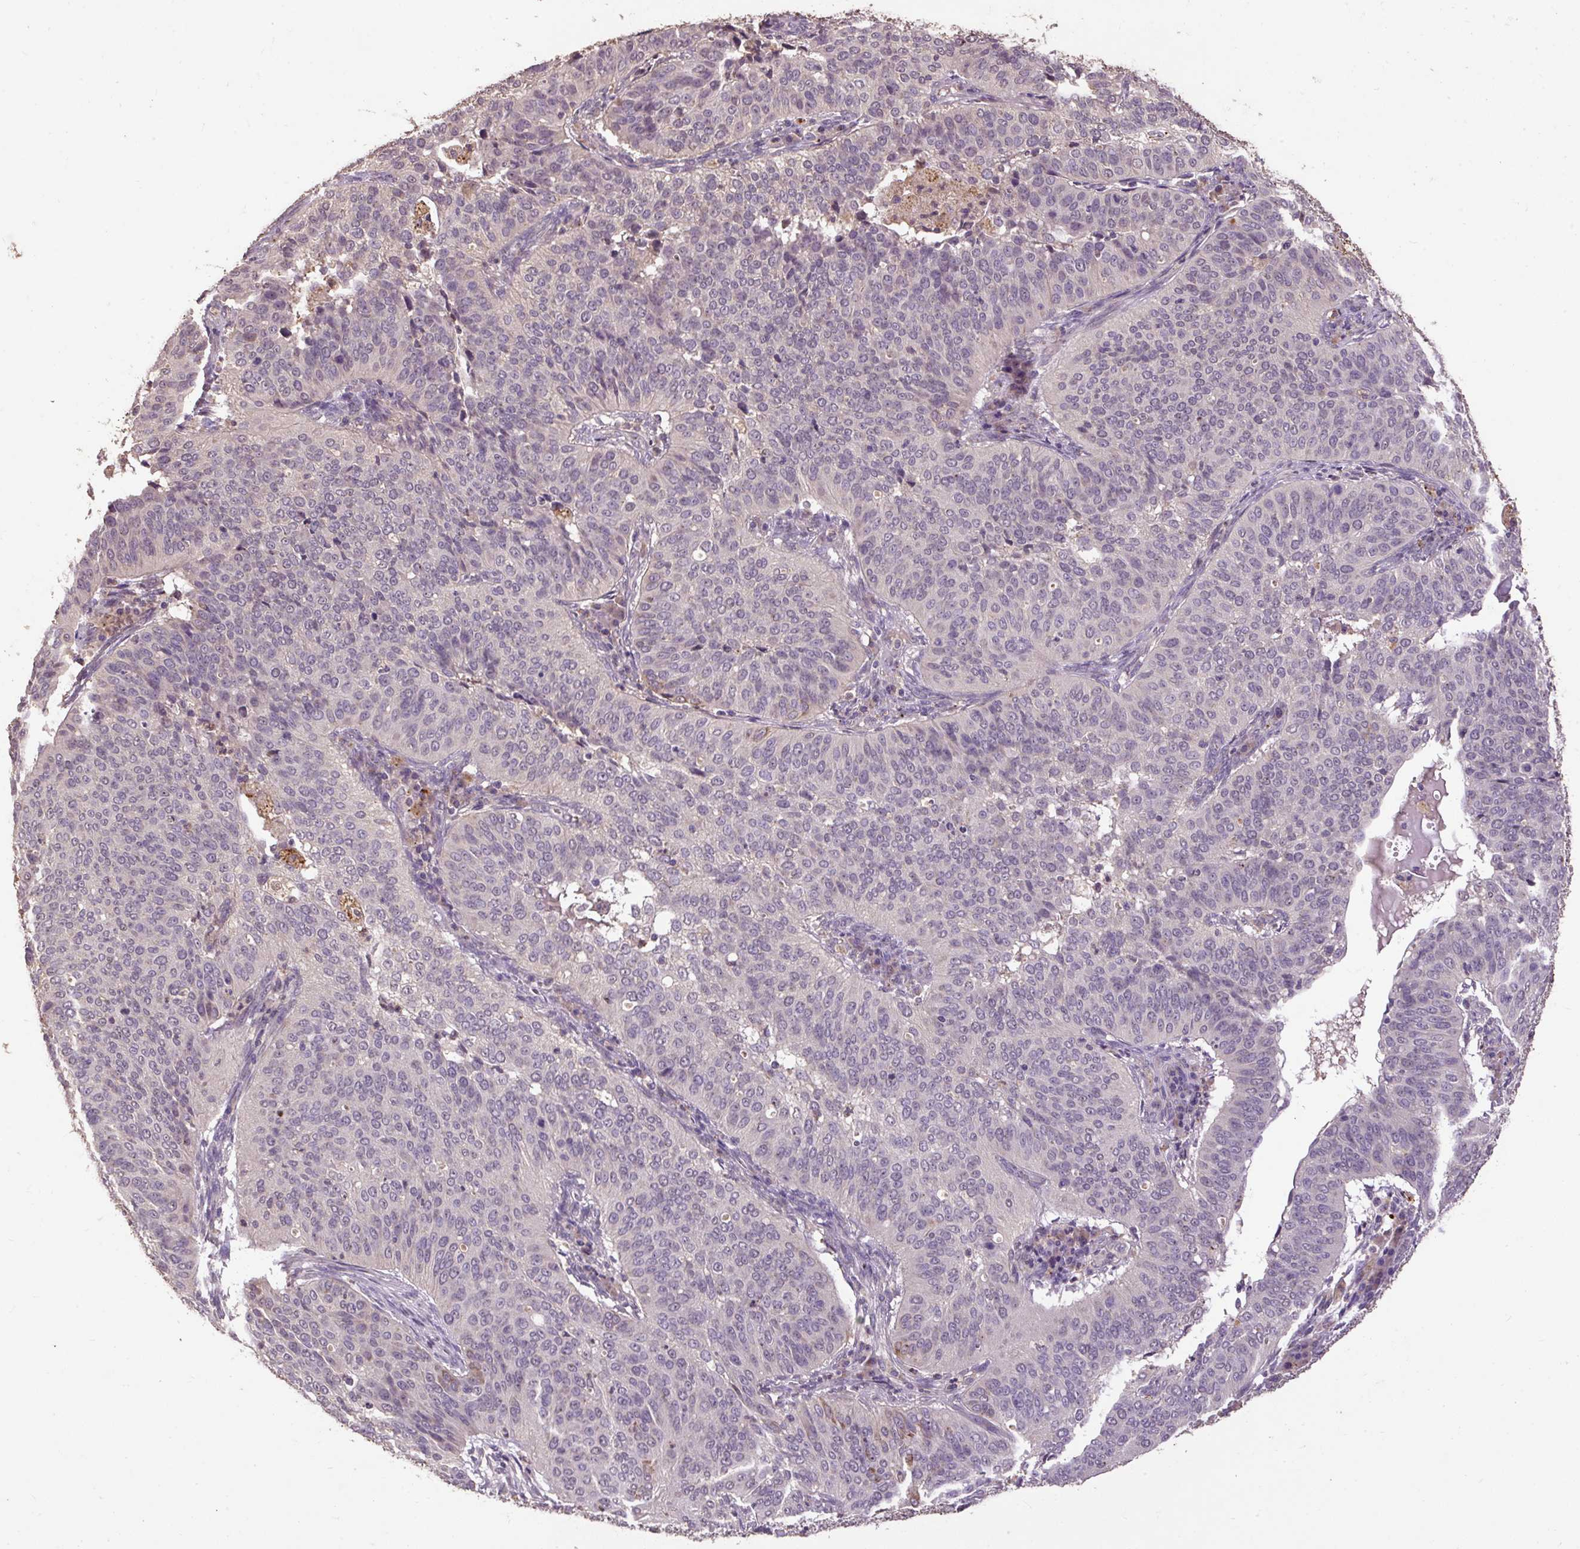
{"staining": {"intensity": "strong", "quantity": "<25%", "location": "cytoplasmic/membranous"}, "tissue": "cervical cancer", "cell_type": "Tumor cells", "image_type": "cancer", "snomed": [{"axis": "morphology", "description": "Normal tissue, NOS"}, {"axis": "morphology", "description": "Squamous cell carcinoma, NOS"}, {"axis": "topography", "description": "Cervix"}], "caption": "This is an image of immunohistochemistry (IHC) staining of cervical cancer (squamous cell carcinoma), which shows strong staining in the cytoplasmic/membranous of tumor cells.", "gene": "LRTM2", "patient": {"sex": "female", "age": 39}}